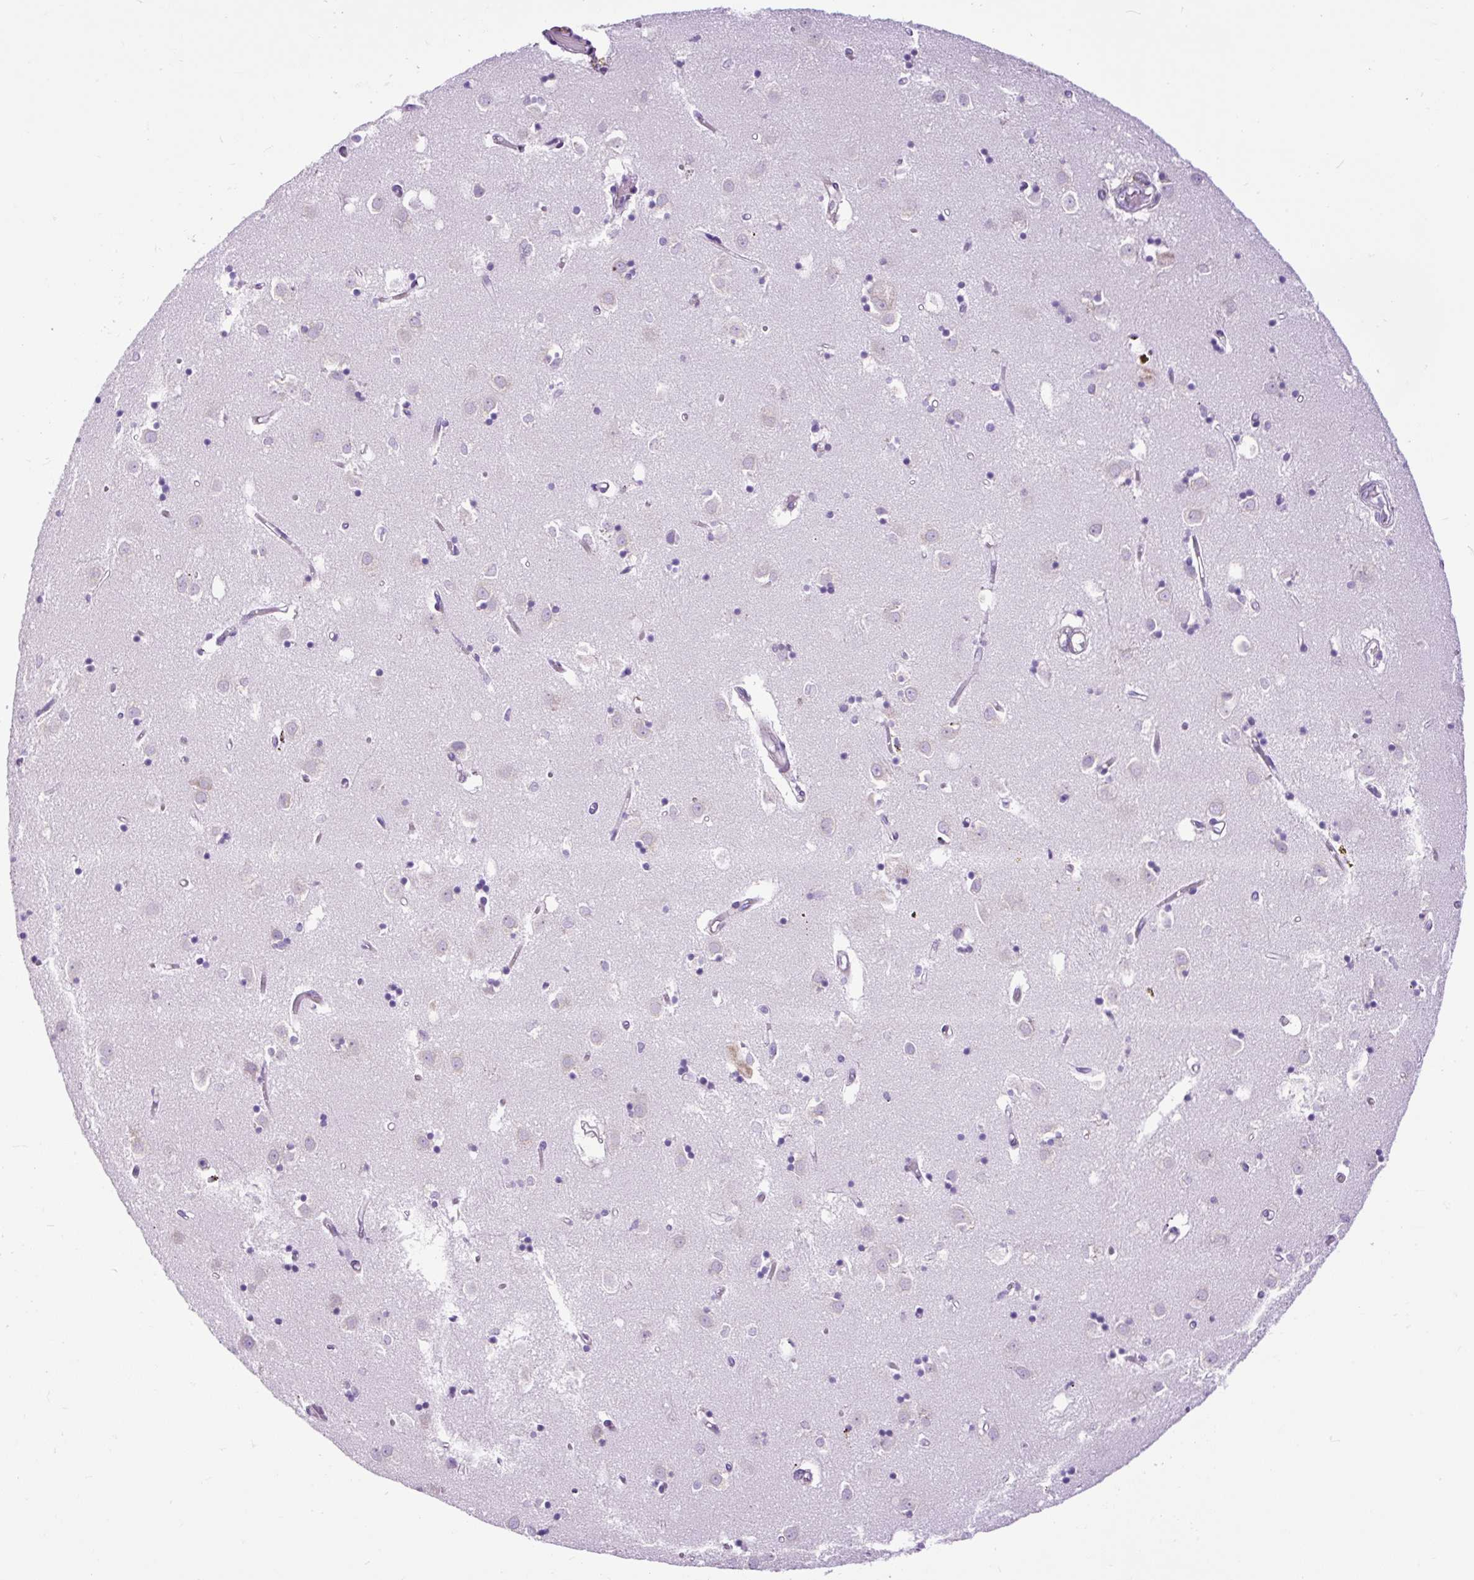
{"staining": {"intensity": "negative", "quantity": "none", "location": "none"}, "tissue": "caudate", "cell_type": "Glial cells", "image_type": "normal", "snomed": [{"axis": "morphology", "description": "Normal tissue, NOS"}, {"axis": "topography", "description": "Lateral ventricle wall"}], "caption": "IHC histopathology image of normal caudate: caudate stained with DAB shows no significant protein positivity in glial cells. The staining was performed using DAB to visualize the protein expression in brown, while the nuclei were stained in blue with hematoxylin (Magnification: 20x).", "gene": "DDOST", "patient": {"sex": "male", "age": 70}}